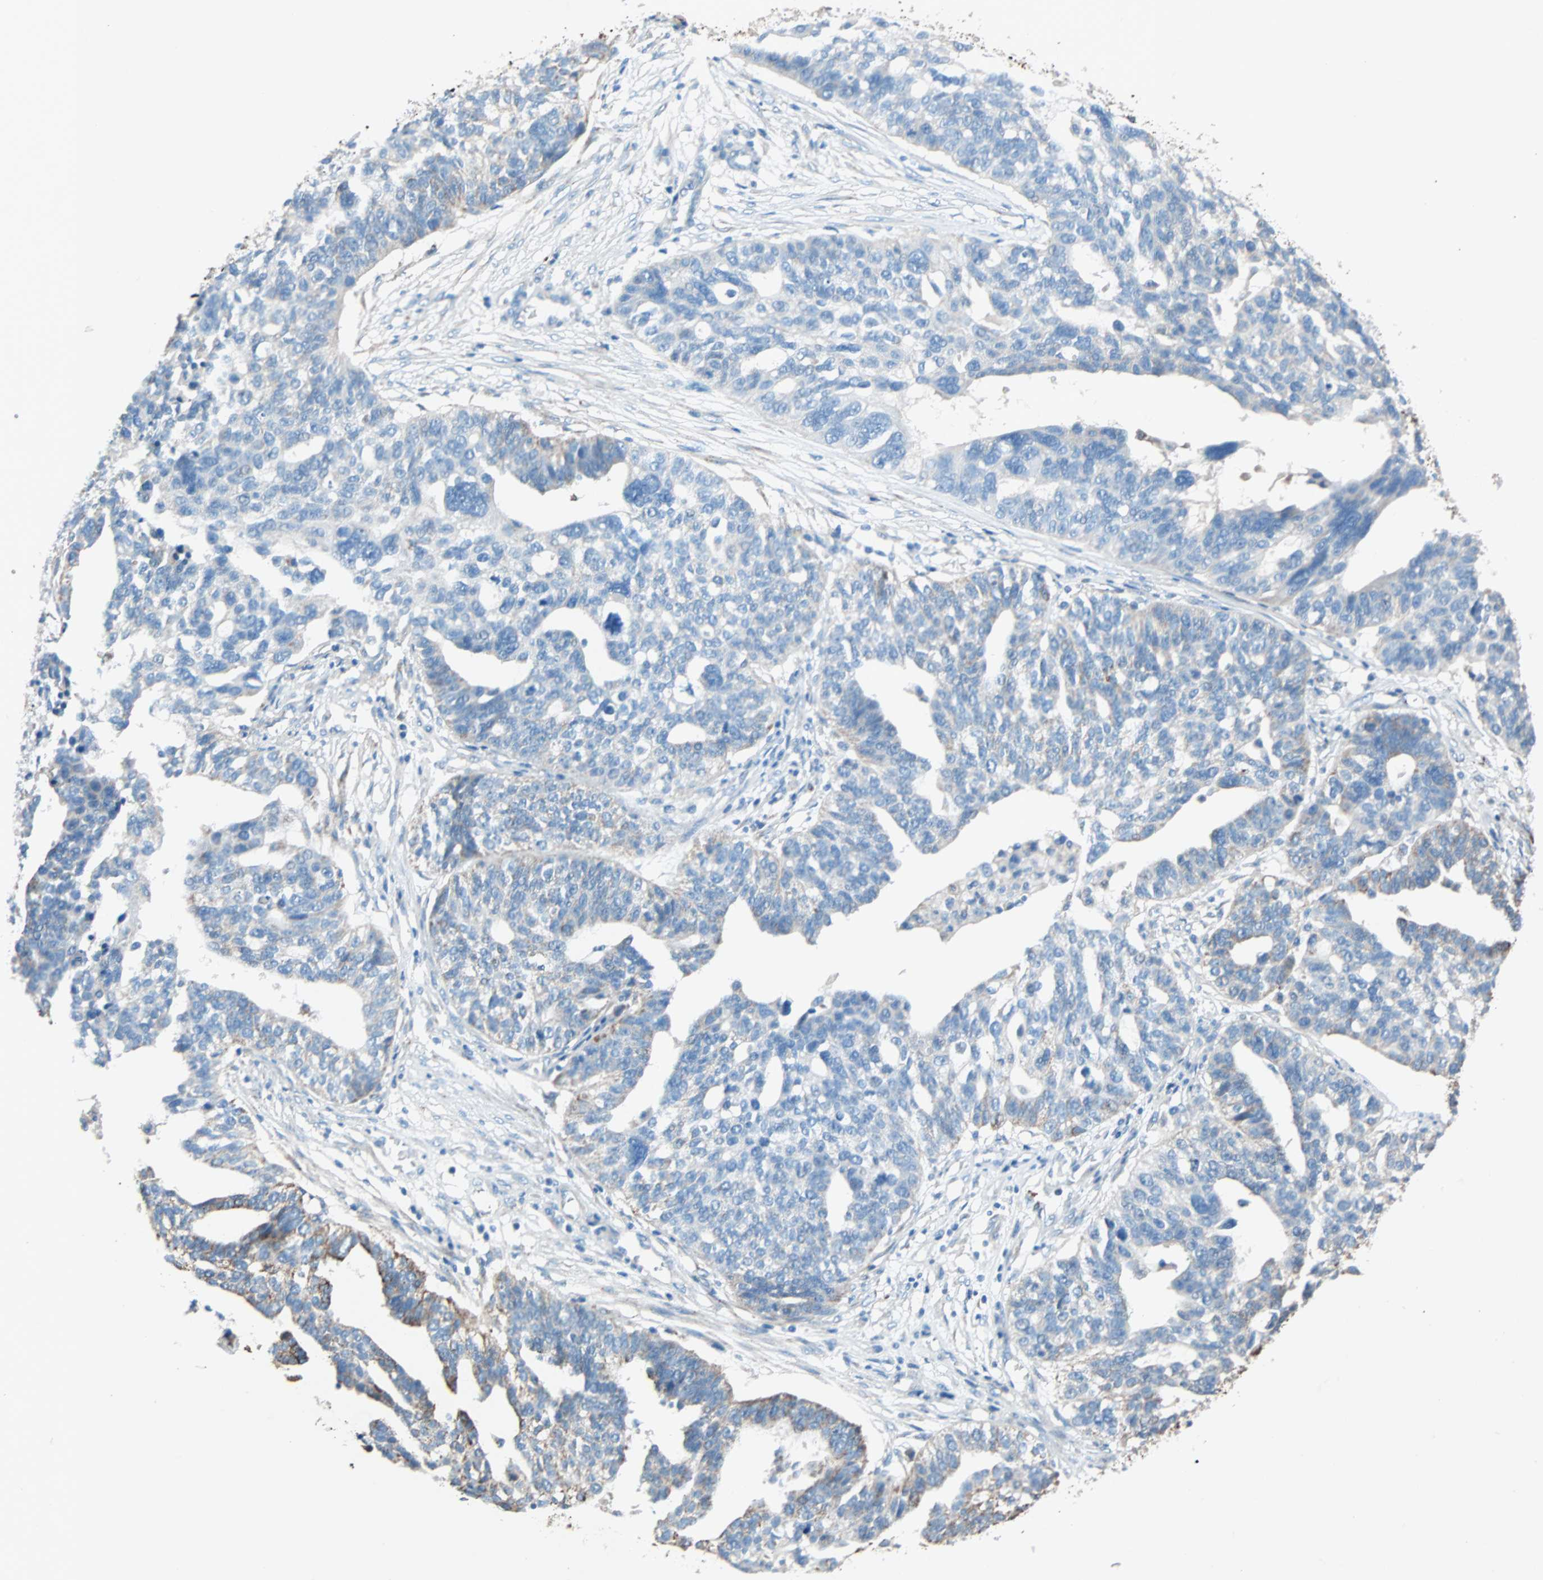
{"staining": {"intensity": "moderate", "quantity": "25%-75%", "location": "cytoplasmic/membranous"}, "tissue": "ovarian cancer", "cell_type": "Tumor cells", "image_type": "cancer", "snomed": [{"axis": "morphology", "description": "Cystadenocarcinoma, serous, NOS"}, {"axis": "topography", "description": "Ovary"}], "caption": "A brown stain highlights moderate cytoplasmic/membranous staining of a protein in ovarian cancer tumor cells.", "gene": "LY6G6F", "patient": {"sex": "female", "age": 59}}